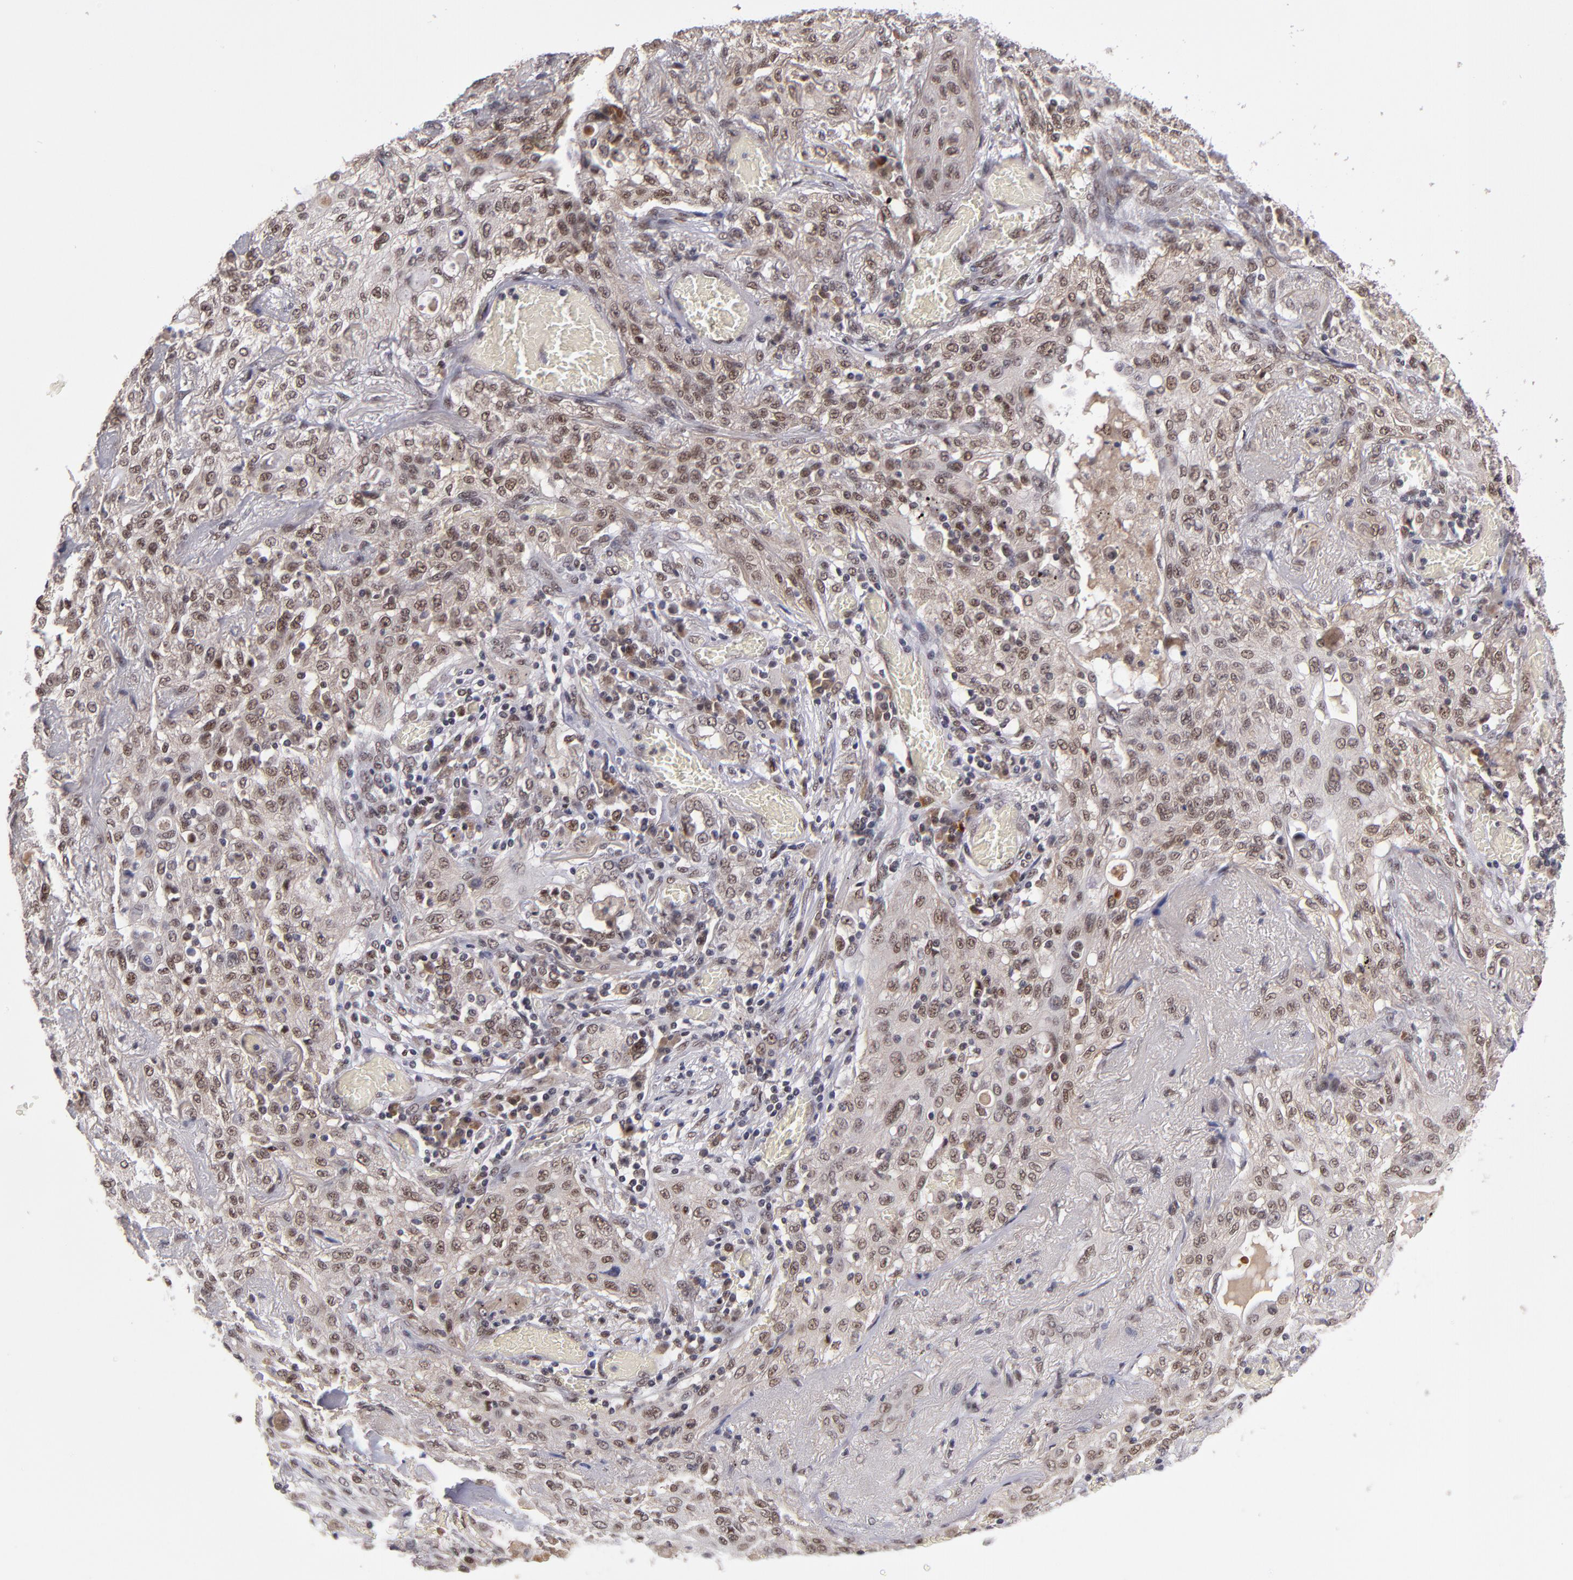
{"staining": {"intensity": "moderate", "quantity": ">75%", "location": "nuclear"}, "tissue": "lung cancer", "cell_type": "Tumor cells", "image_type": "cancer", "snomed": [{"axis": "morphology", "description": "Squamous cell carcinoma, NOS"}, {"axis": "topography", "description": "Lung"}], "caption": "Protein staining of lung cancer (squamous cell carcinoma) tissue reveals moderate nuclear staining in approximately >75% of tumor cells.", "gene": "EP300", "patient": {"sex": "female", "age": 47}}